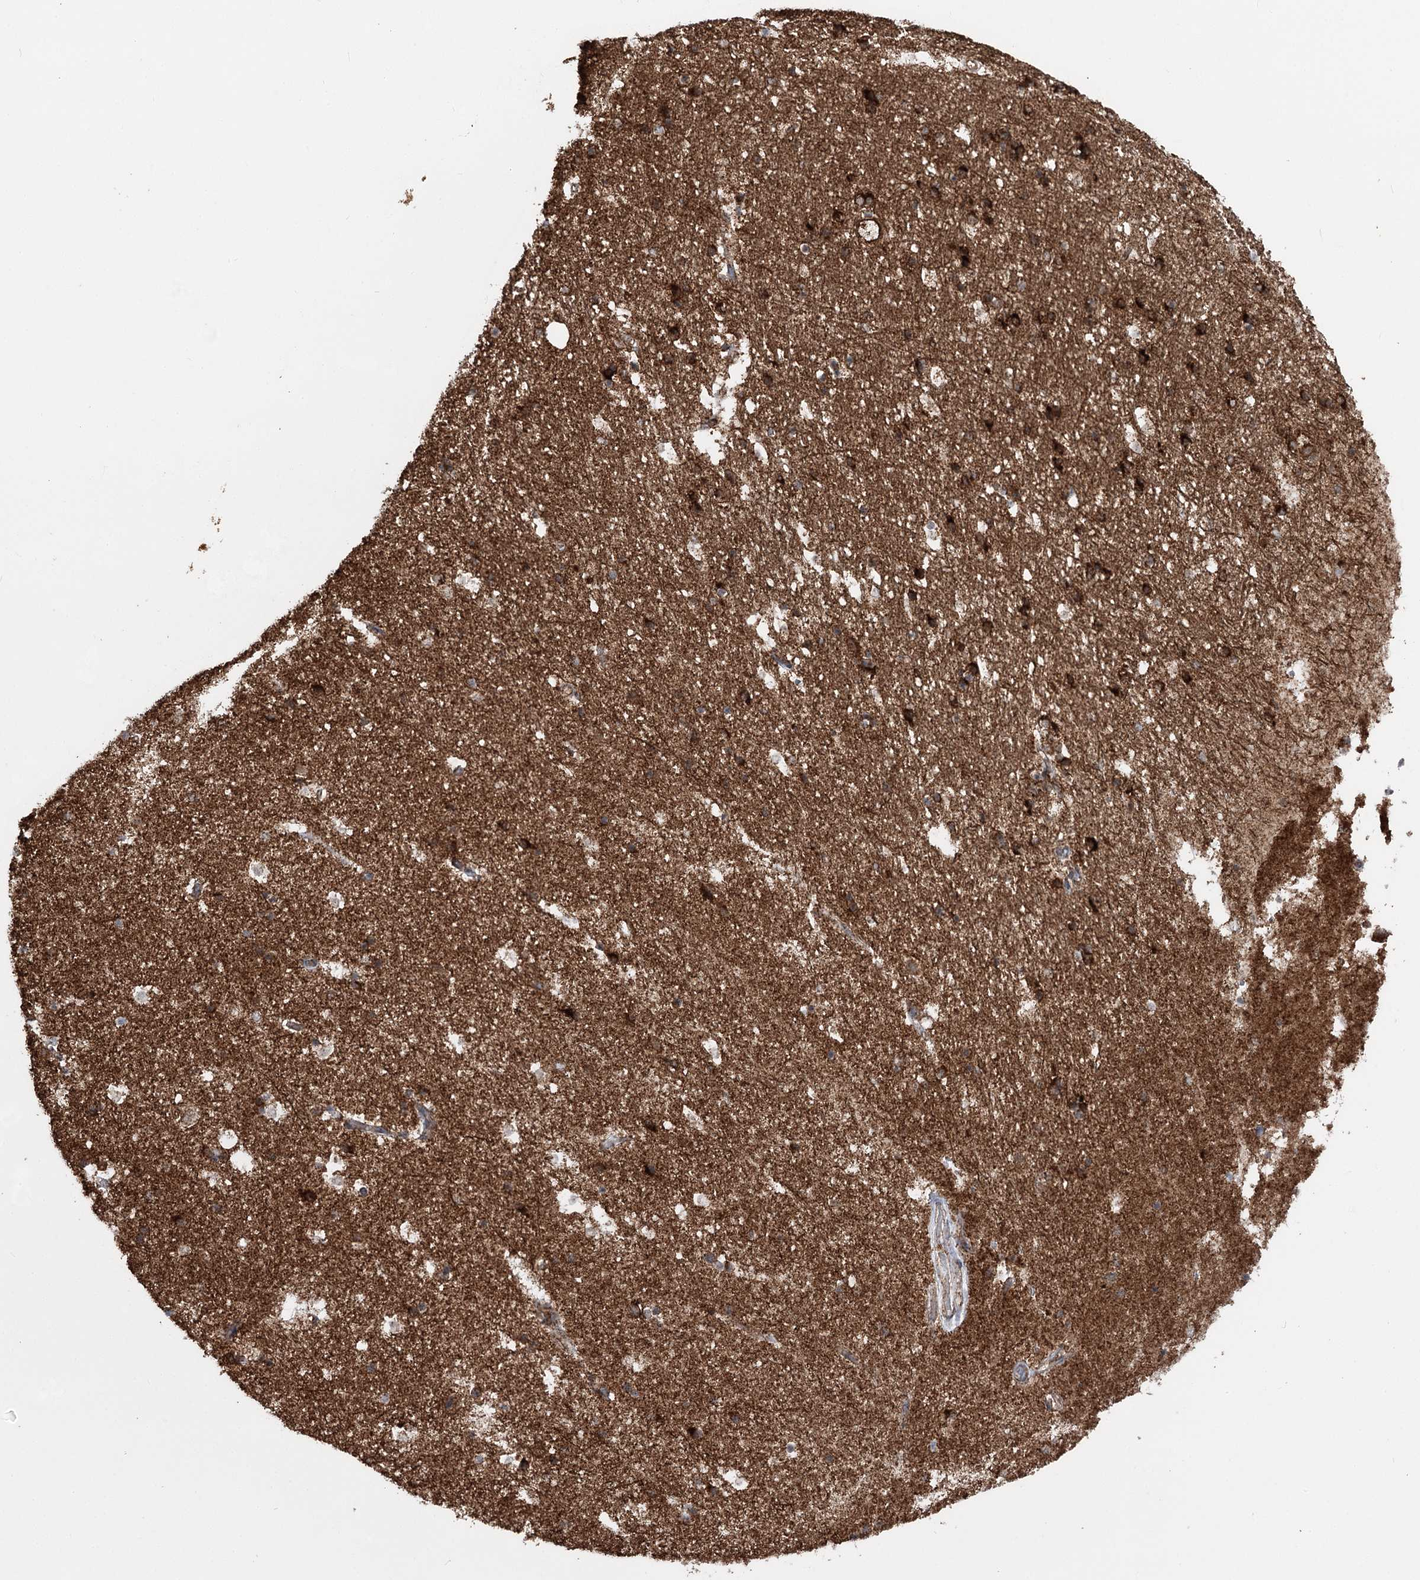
{"staining": {"intensity": "strong", "quantity": "25%-75%", "location": "cytoplasmic/membranous"}, "tissue": "hippocampus", "cell_type": "Glial cells", "image_type": "normal", "snomed": [{"axis": "morphology", "description": "Normal tissue, NOS"}, {"axis": "topography", "description": "Hippocampus"}], "caption": "Glial cells exhibit high levels of strong cytoplasmic/membranous positivity in about 25%-75% of cells in benign hippocampus.", "gene": "FGFR1OP2", "patient": {"sex": "female", "age": 52}}